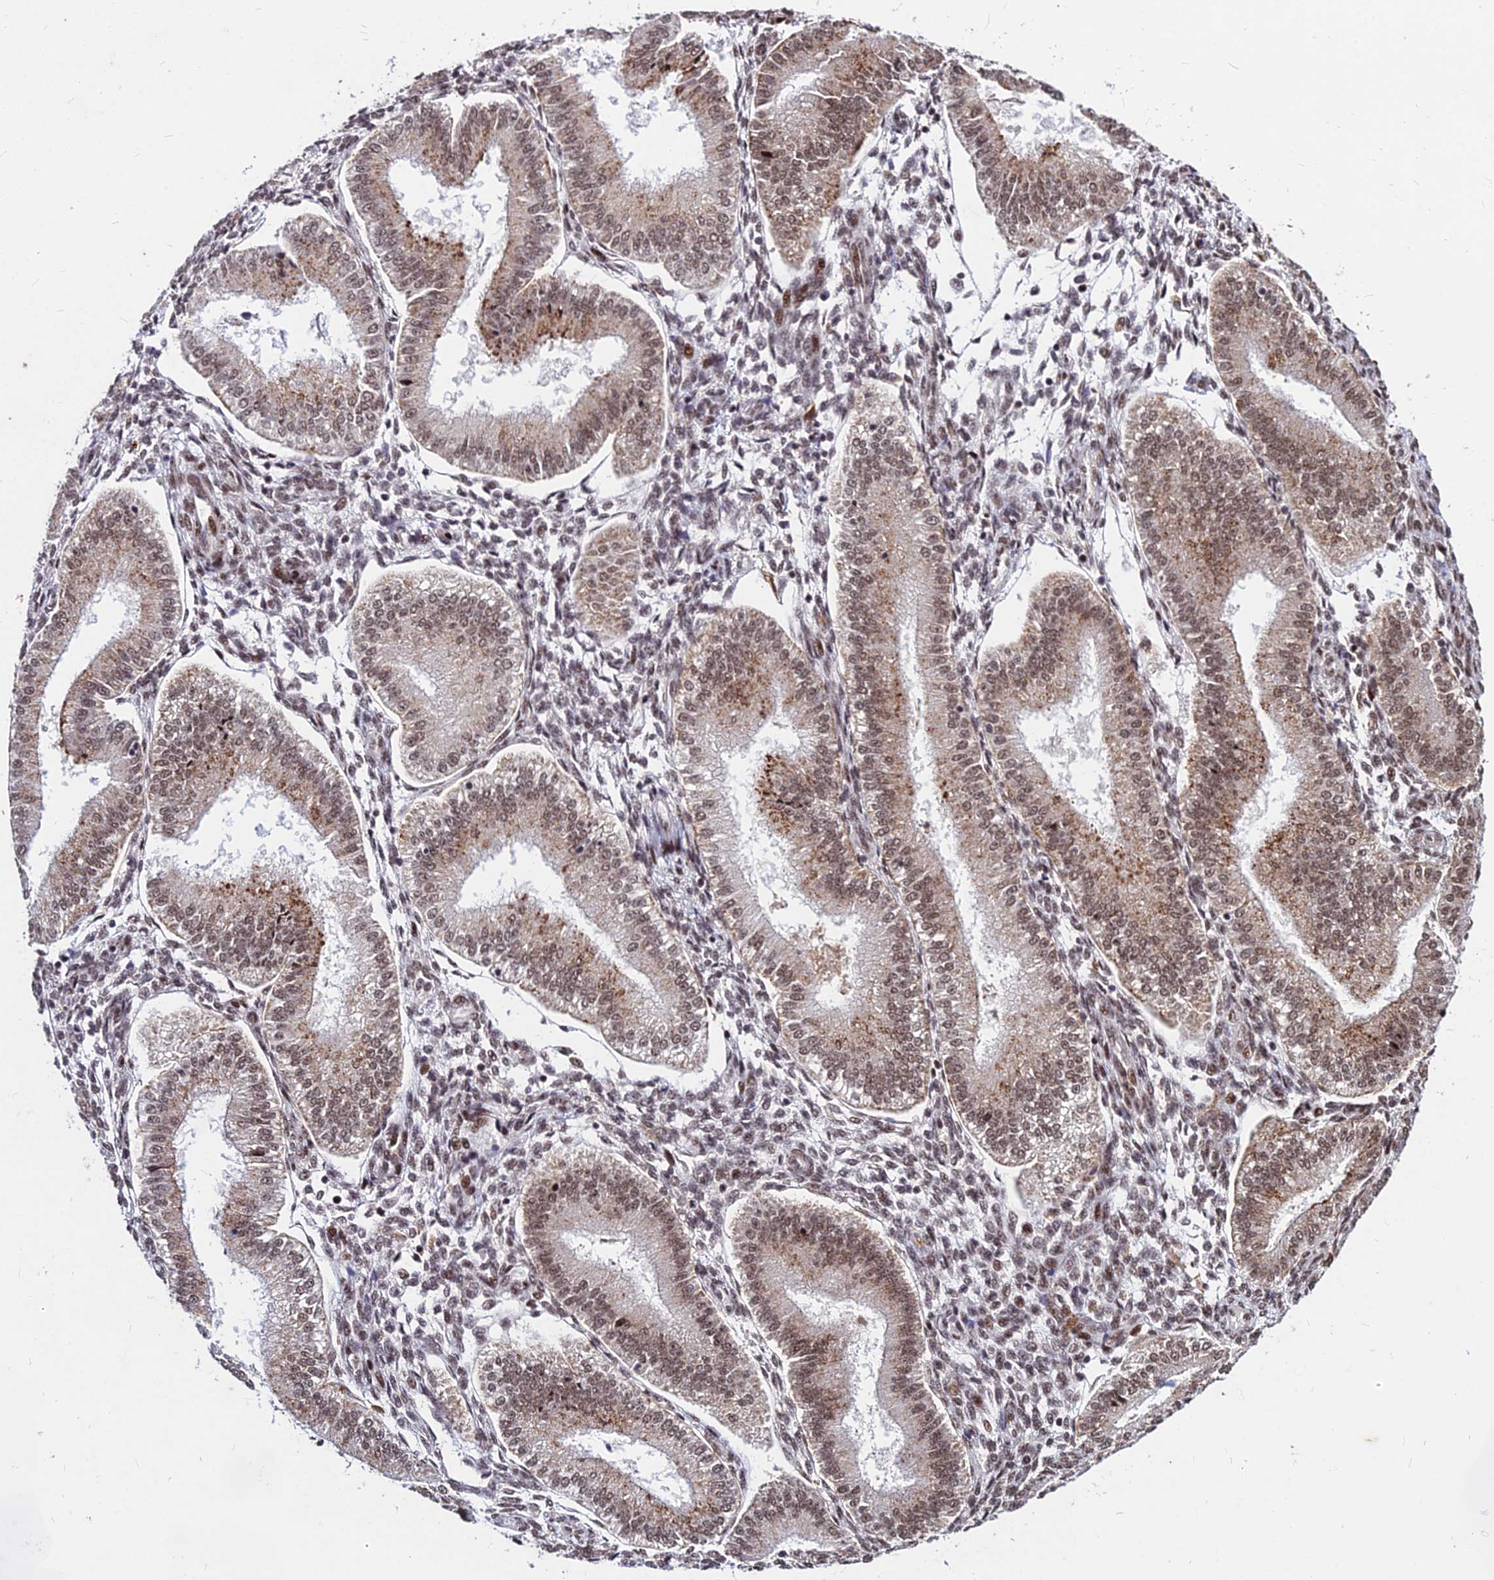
{"staining": {"intensity": "moderate", "quantity": "25%-75%", "location": "nuclear"}, "tissue": "endometrium", "cell_type": "Cells in endometrial stroma", "image_type": "normal", "snomed": [{"axis": "morphology", "description": "Normal tissue, NOS"}, {"axis": "topography", "description": "Endometrium"}], "caption": "A brown stain shows moderate nuclear positivity of a protein in cells in endometrial stroma of unremarkable human endometrium.", "gene": "ZBED4", "patient": {"sex": "female", "age": 39}}